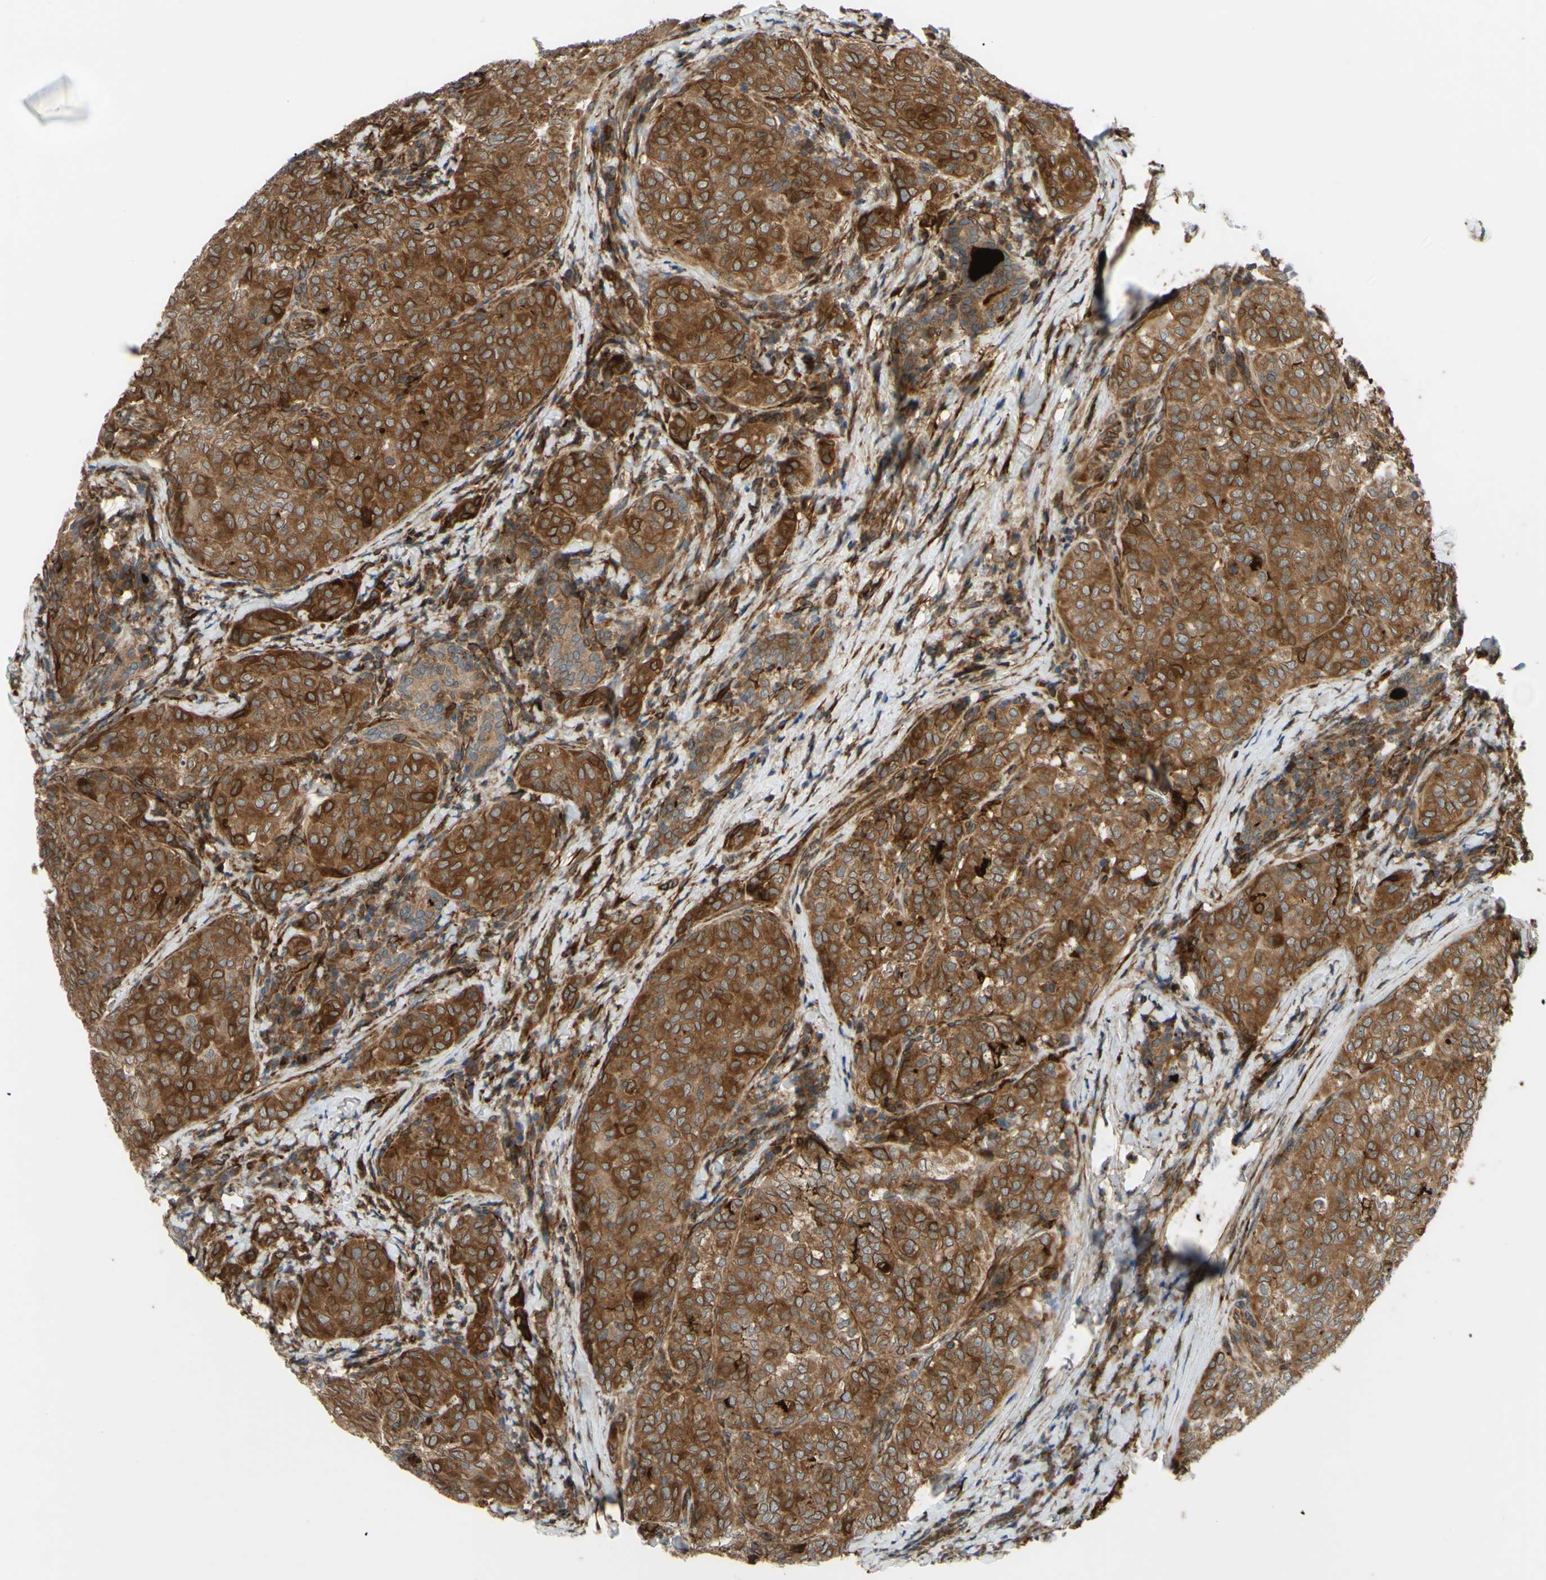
{"staining": {"intensity": "moderate", "quantity": ">75%", "location": "cytoplasmic/membranous"}, "tissue": "thyroid cancer", "cell_type": "Tumor cells", "image_type": "cancer", "snomed": [{"axis": "morphology", "description": "Normal tissue, NOS"}, {"axis": "morphology", "description": "Papillary adenocarcinoma, NOS"}, {"axis": "topography", "description": "Thyroid gland"}], "caption": "Immunohistochemistry (DAB (3,3'-diaminobenzidine)) staining of thyroid cancer displays moderate cytoplasmic/membranous protein expression in approximately >75% of tumor cells.", "gene": "PRAF2", "patient": {"sex": "female", "age": 30}}